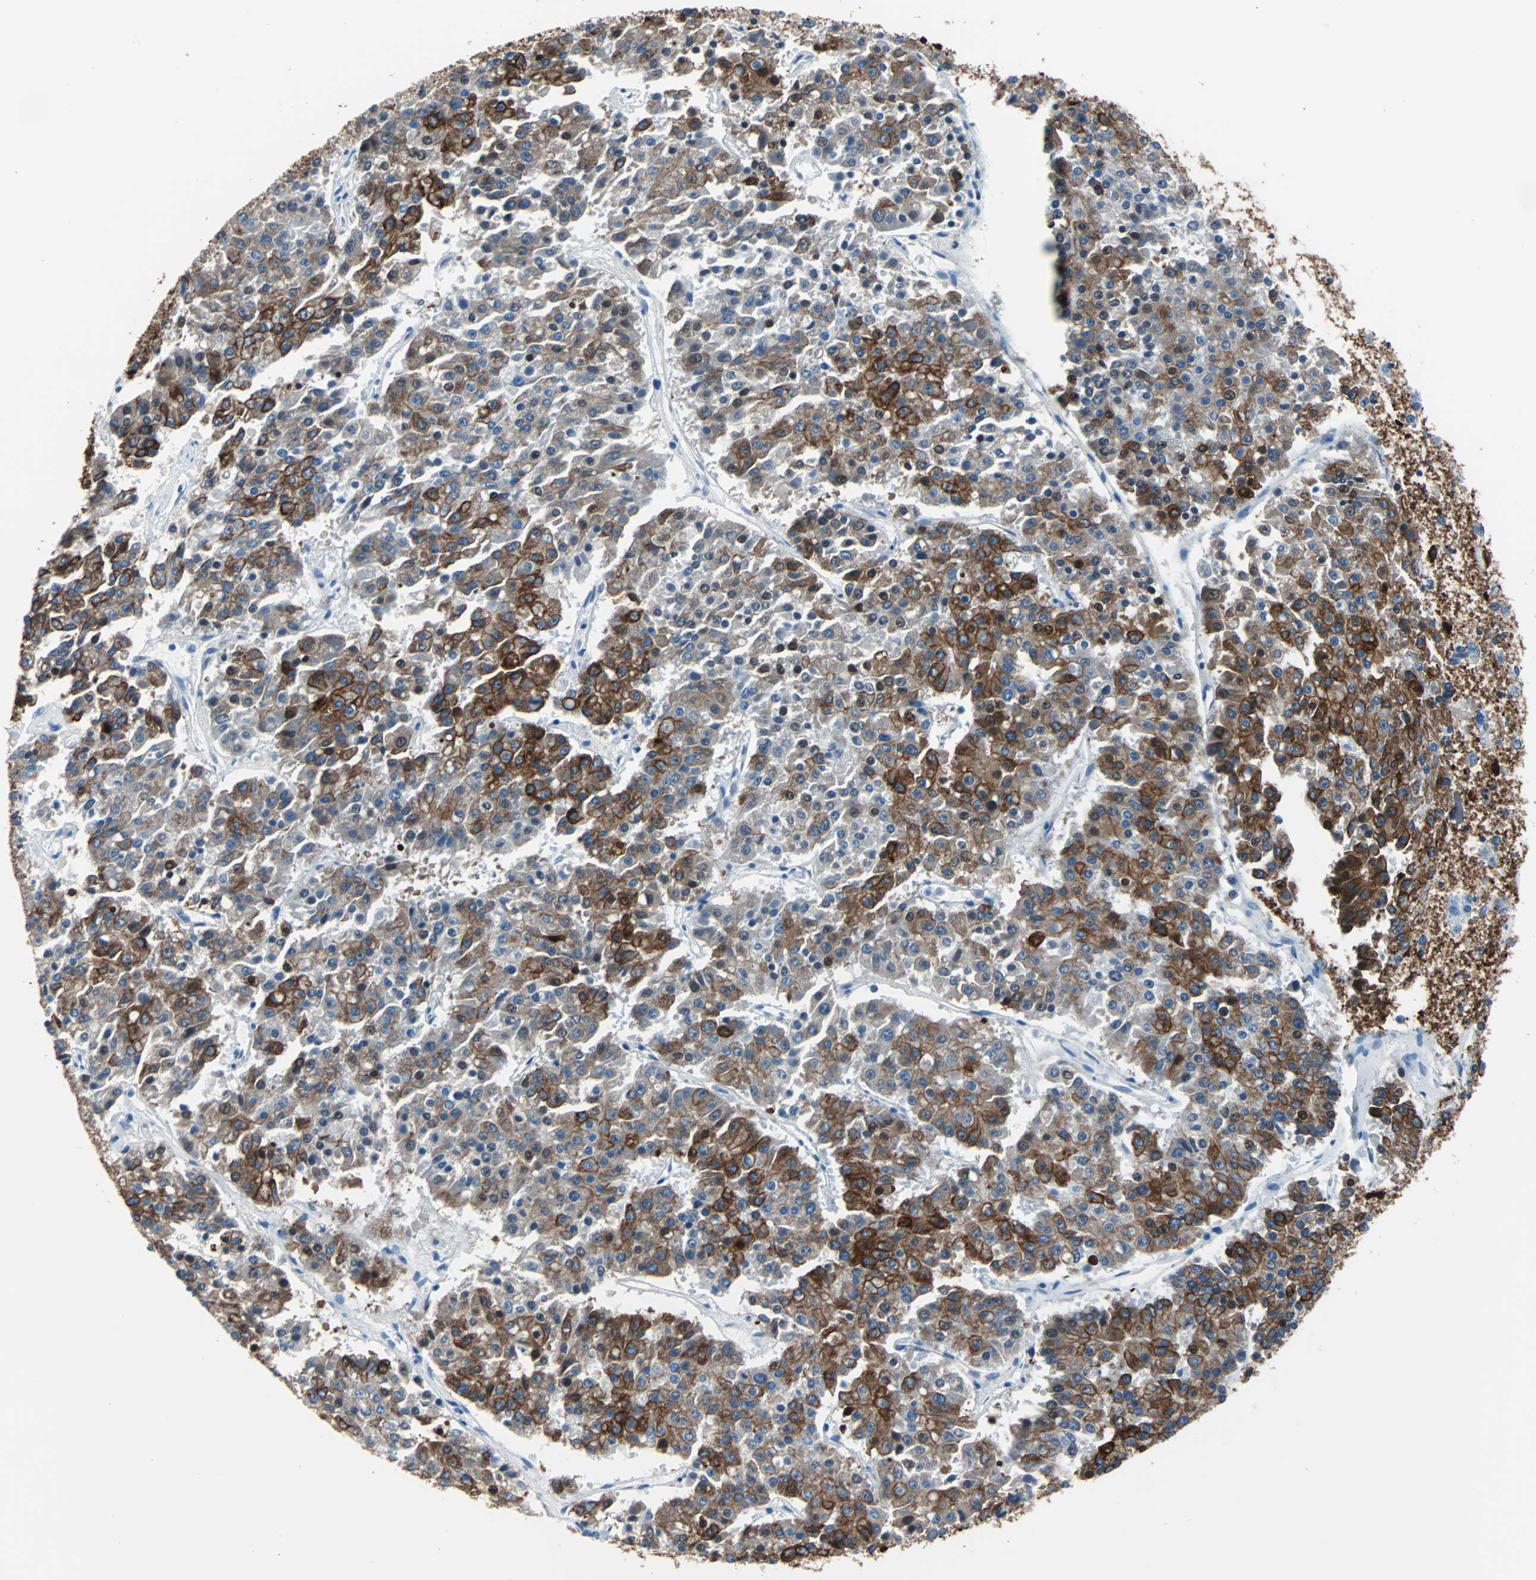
{"staining": {"intensity": "strong", "quantity": ">75%", "location": "cytoplasmic/membranous"}, "tissue": "pancreatic cancer", "cell_type": "Tumor cells", "image_type": "cancer", "snomed": [{"axis": "morphology", "description": "Adenocarcinoma, NOS"}, {"axis": "topography", "description": "Pancreas"}], "caption": "Immunohistochemistry (DAB) staining of human pancreatic cancer shows strong cytoplasmic/membranous protein expression in approximately >75% of tumor cells.", "gene": "KRT7", "patient": {"sex": "male", "age": 50}}